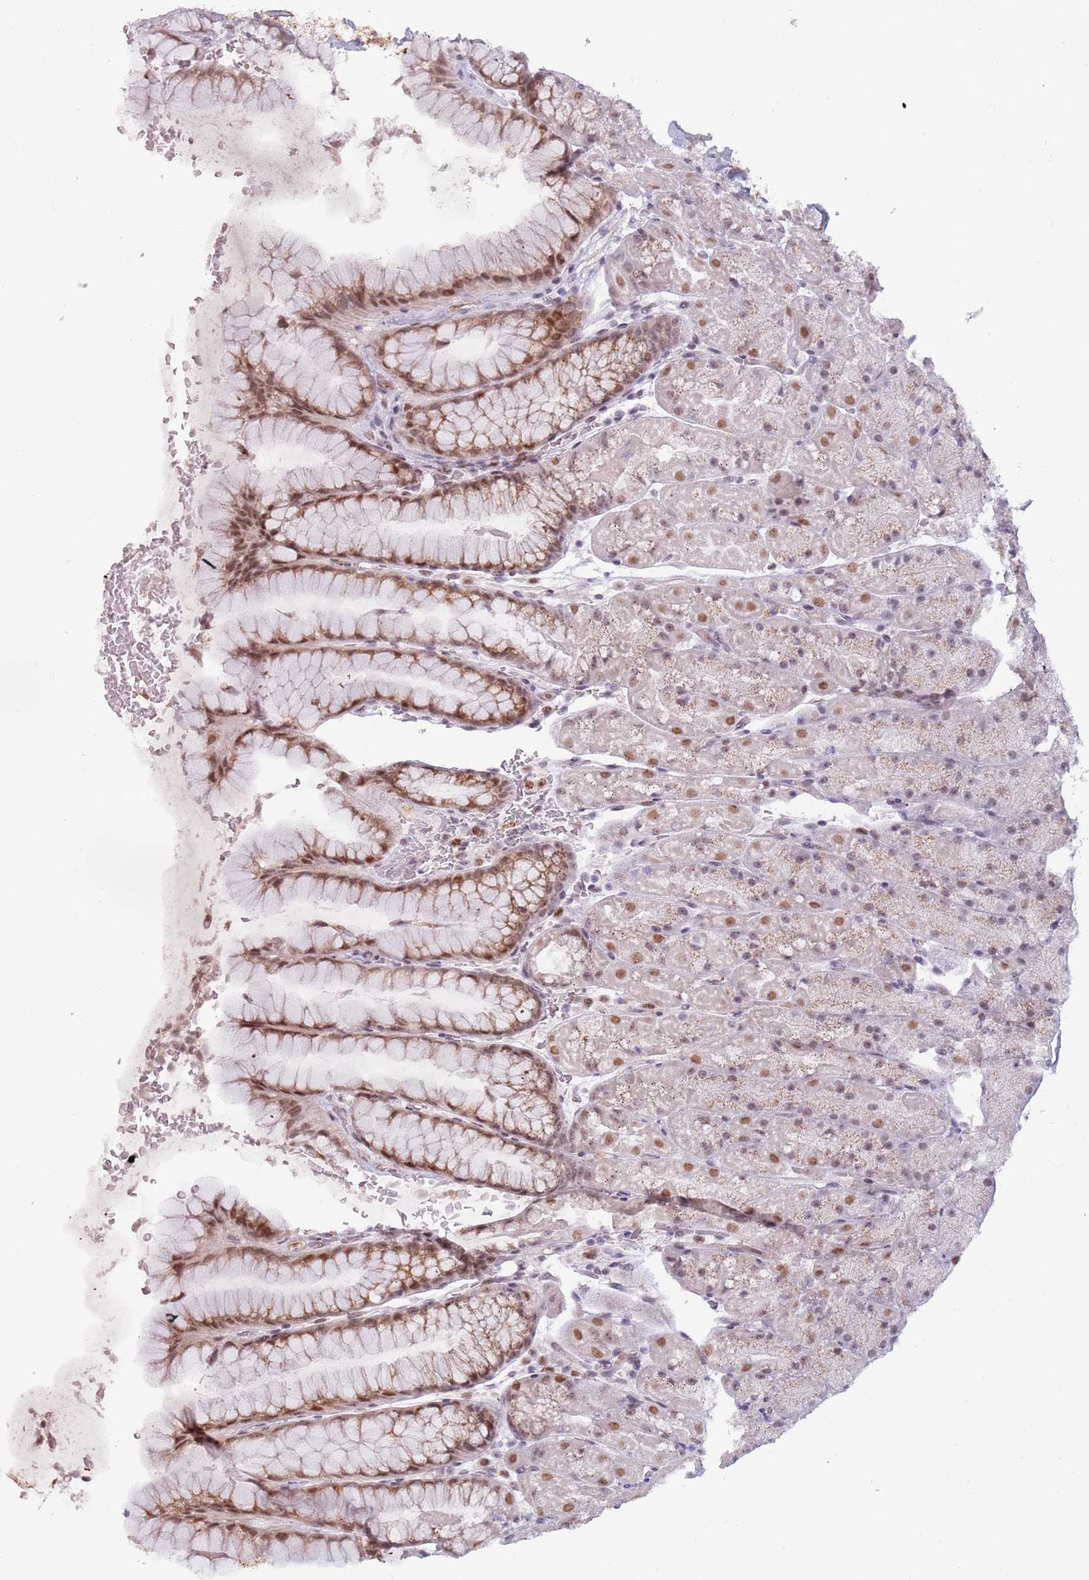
{"staining": {"intensity": "moderate", "quantity": ">75%", "location": "nuclear"}, "tissue": "stomach", "cell_type": "Glandular cells", "image_type": "normal", "snomed": [{"axis": "morphology", "description": "Normal tissue, NOS"}, {"axis": "topography", "description": "Stomach, upper"}, {"axis": "topography", "description": "Stomach, lower"}], "caption": "This photomicrograph shows IHC staining of unremarkable stomach, with medium moderate nuclear expression in approximately >75% of glandular cells.", "gene": "REXO4", "patient": {"sex": "male", "age": 67}}